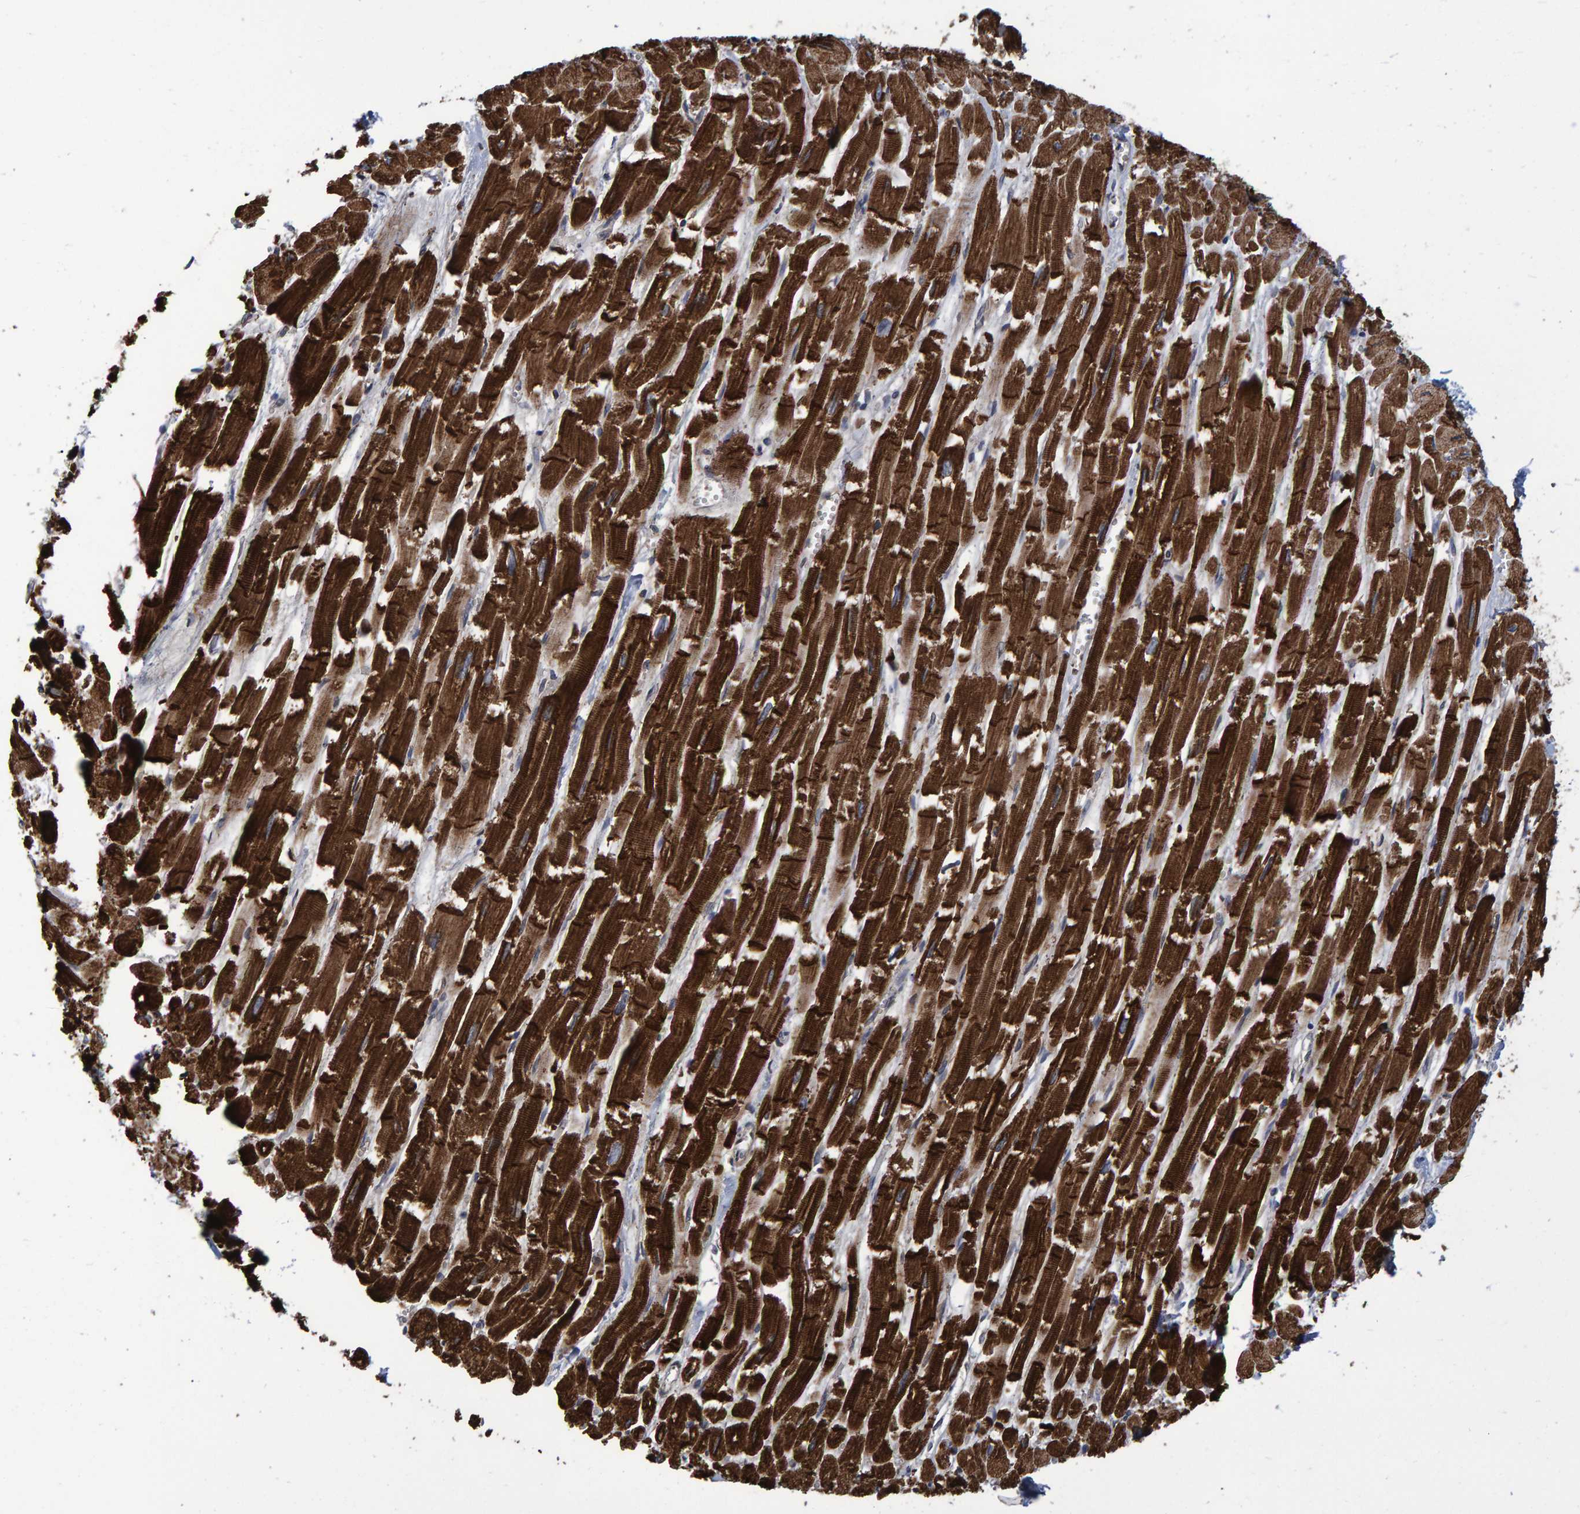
{"staining": {"intensity": "strong", "quantity": ">75%", "location": "cytoplasmic/membranous"}, "tissue": "heart muscle", "cell_type": "Cardiomyocytes", "image_type": "normal", "snomed": [{"axis": "morphology", "description": "Normal tissue, NOS"}, {"axis": "topography", "description": "Heart"}], "caption": "Normal heart muscle was stained to show a protein in brown. There is high levels of strong cytoplasmic/membranous staining in approximately >75% of cardiomyocytes. (Stains: DAB in brown, nuclei in blue, Microscopy: brightfield microscopy at high magnification).", "gene": "ATP6V1H", "patient": {"sex": "male", "age": 54}}